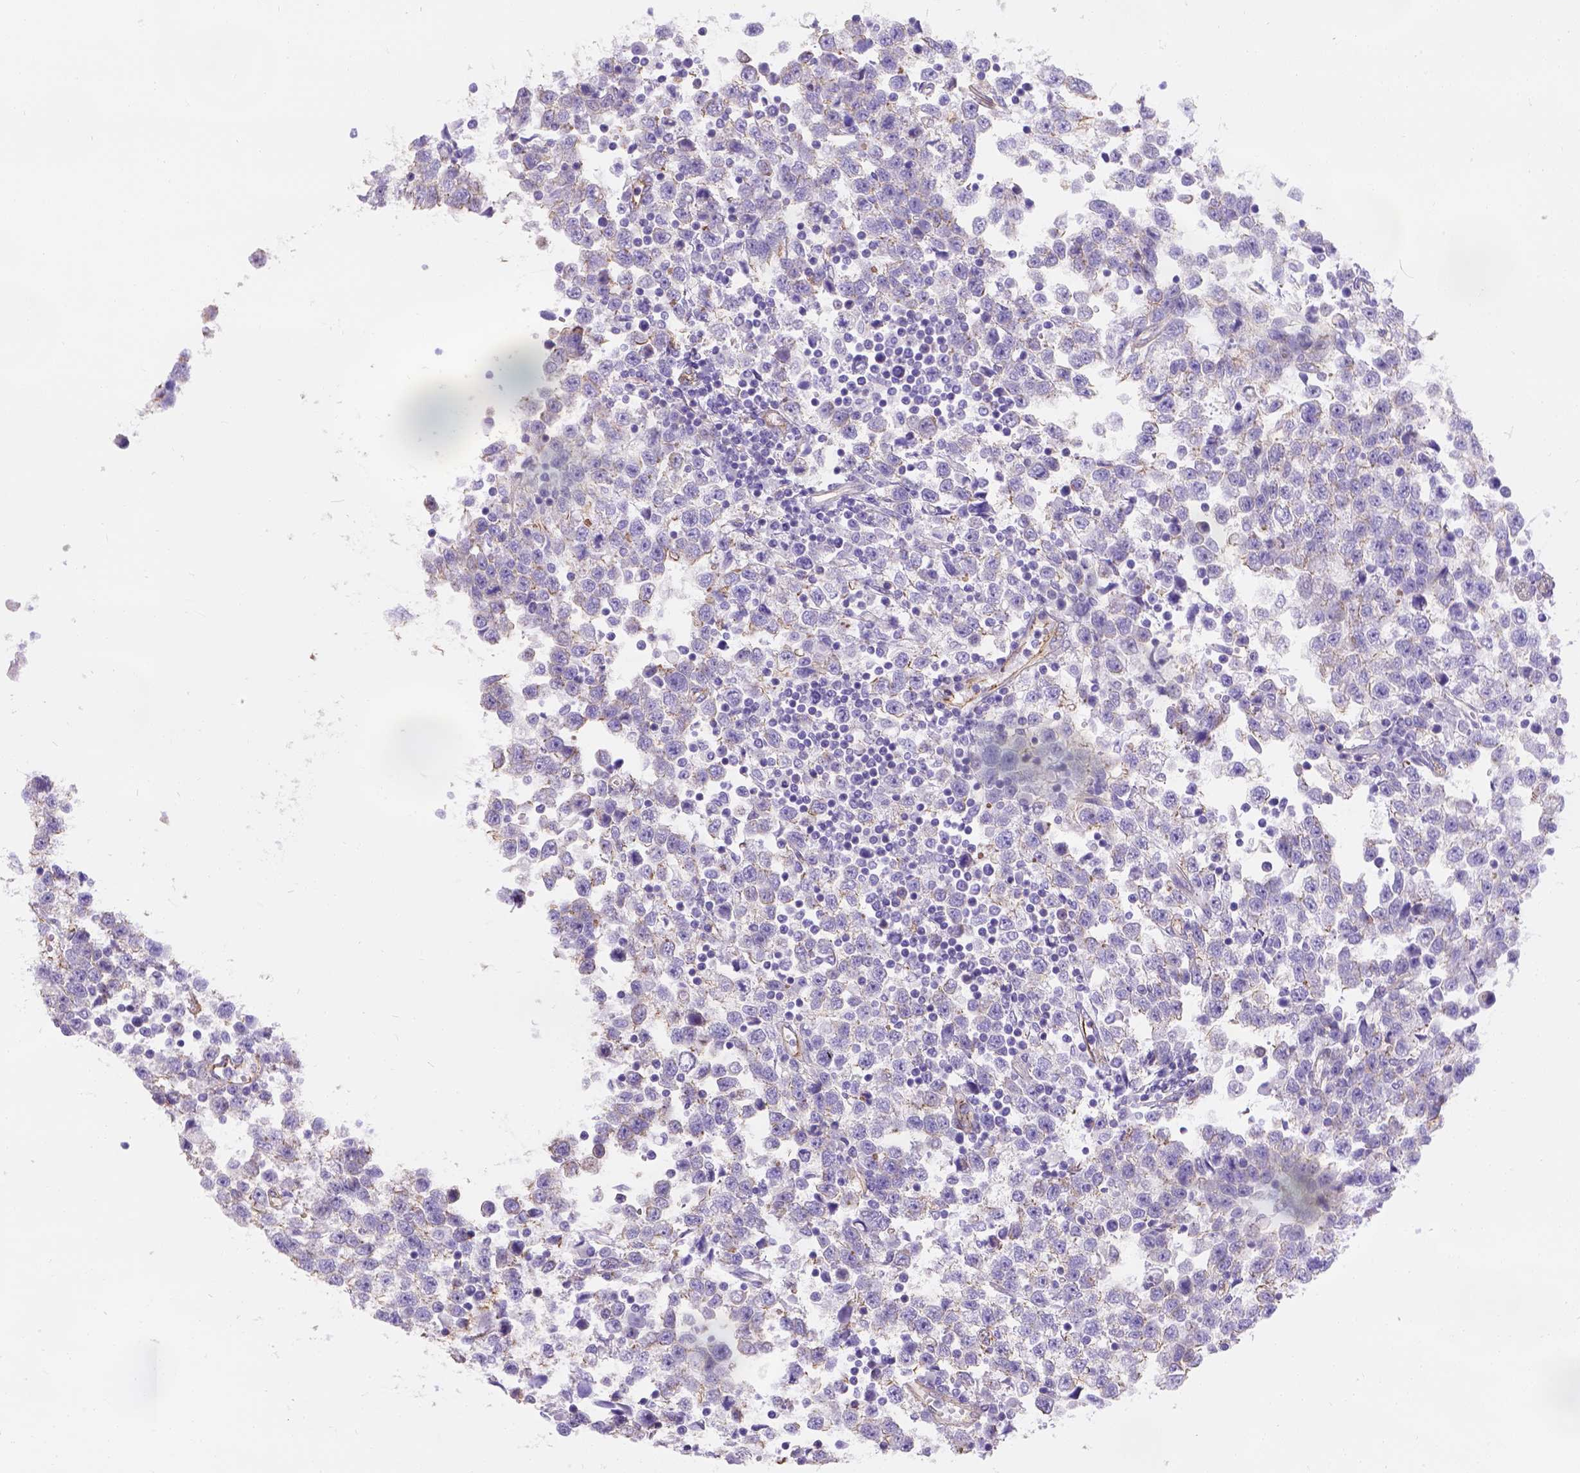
{"staining": {"intensity": "negative", "quantity": "none", "location": "none"}, "tissue": "testis cancer", "cell_type": "Tumor cells", "image_type": "cancer", "snomed": [{"axis": "morphology", "description": "Seminoma, NOS"}, {"axis": "topography", "description": "Testis"}], "caption": "There is no significant expression in tumor cells of testis cancer (seminoma). (Immunohistochemistry, brightfield microscopy, high magnification).", "gene": "PHF7", "patient": {"sex": "male", "age": 34}}